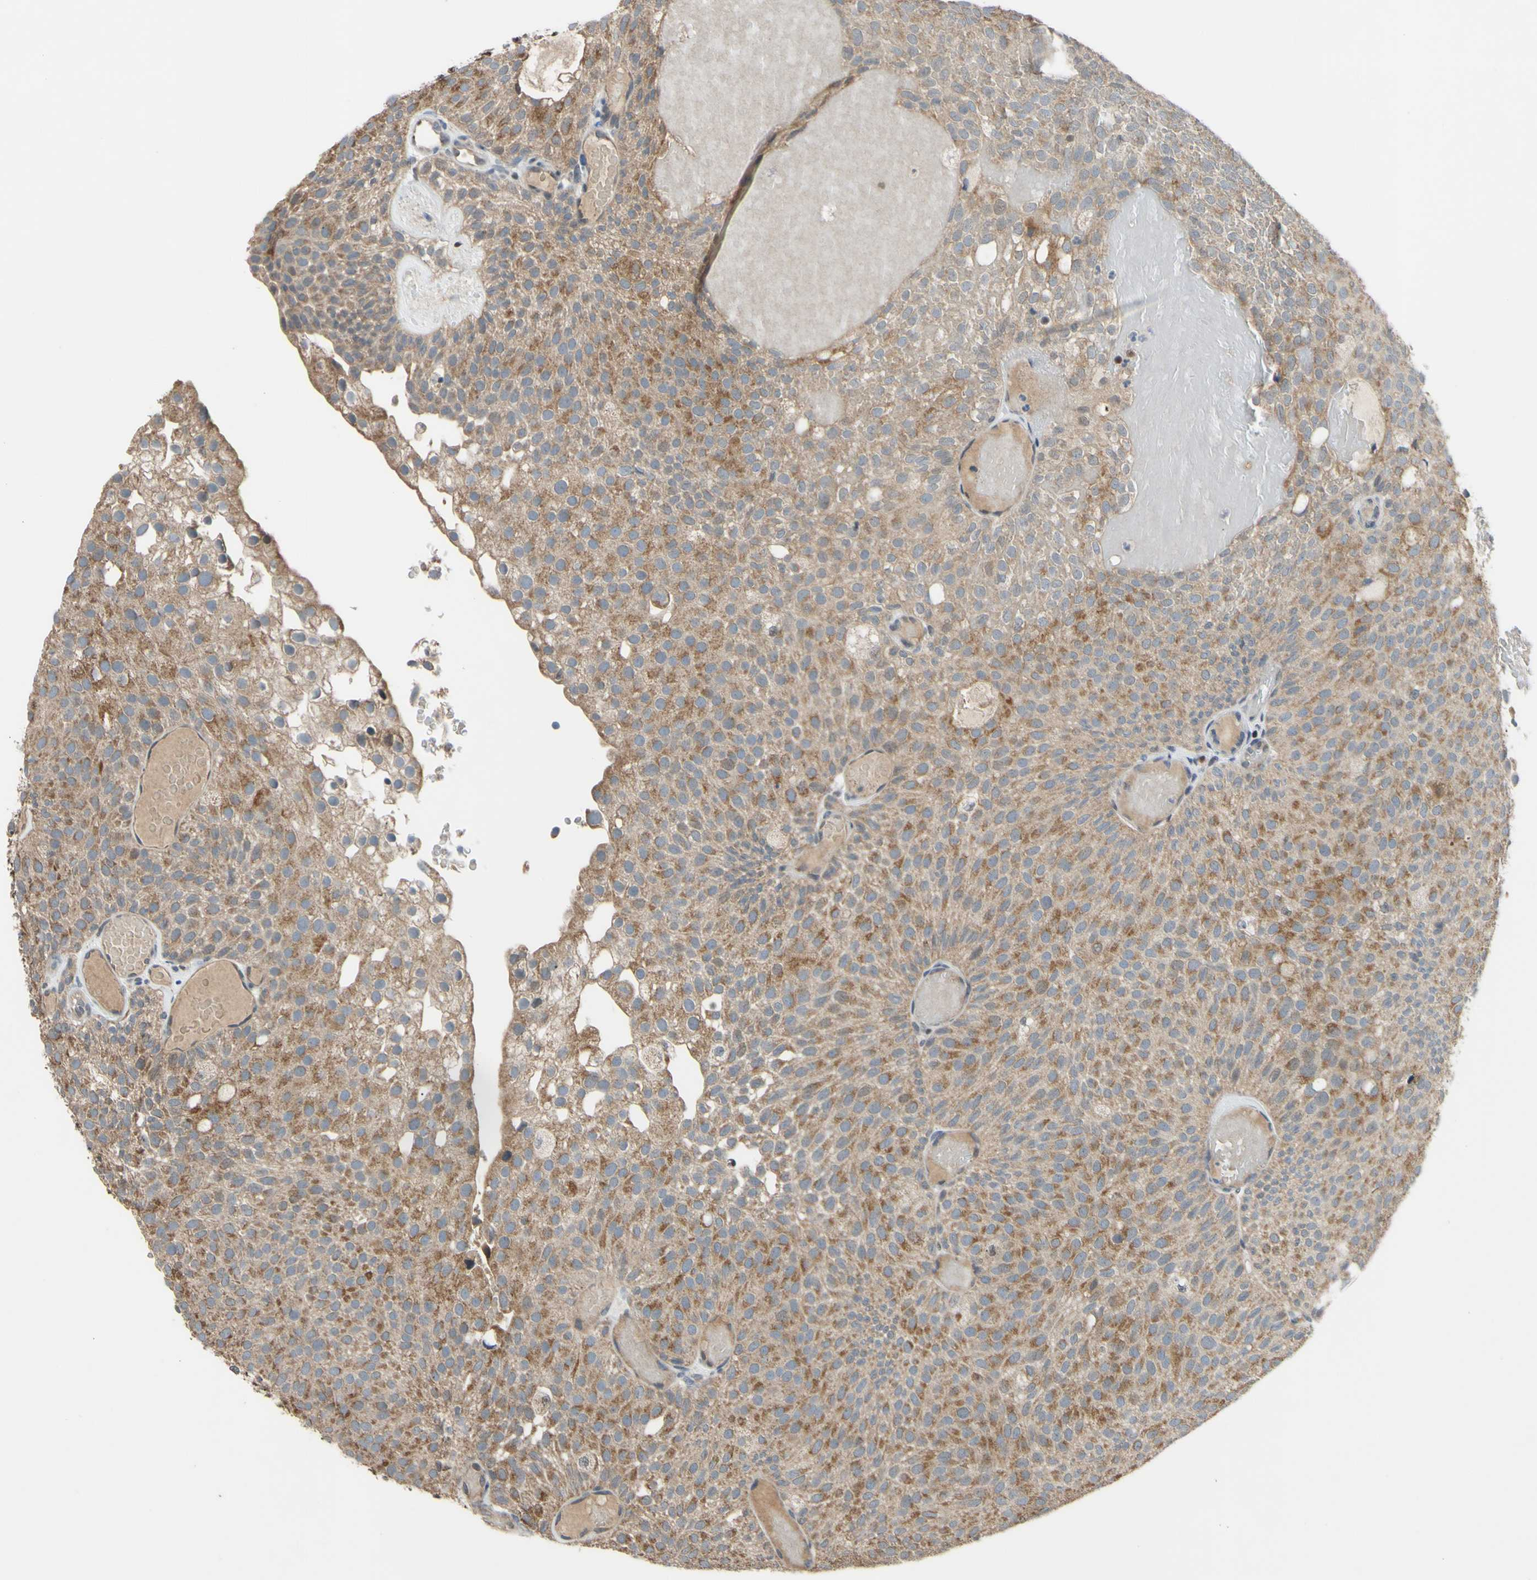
{"staining": {"intensity": "moderate", "quantity": ">75%", "location": "cytoplasmic/membranous"}, "tissue": "urothelial cancer", "cell_type": "Tumor cells", "image_type": "cancer", "snomed": [{"axis": "morphology", "description": "Urothelial carcinoma, Low grade"}, {"axis": "topography", "description": "Urinary bladder"}], "caption": "Approximately >75% of tumor cells in human urothelial carcinoma (low-grade) demonstrate moderate cytoplasmic/membranous protein staining as visualized by brown immunohistochemical staining.", "gene": "SP4", "patient": {"sex": "male", "age": 78}}